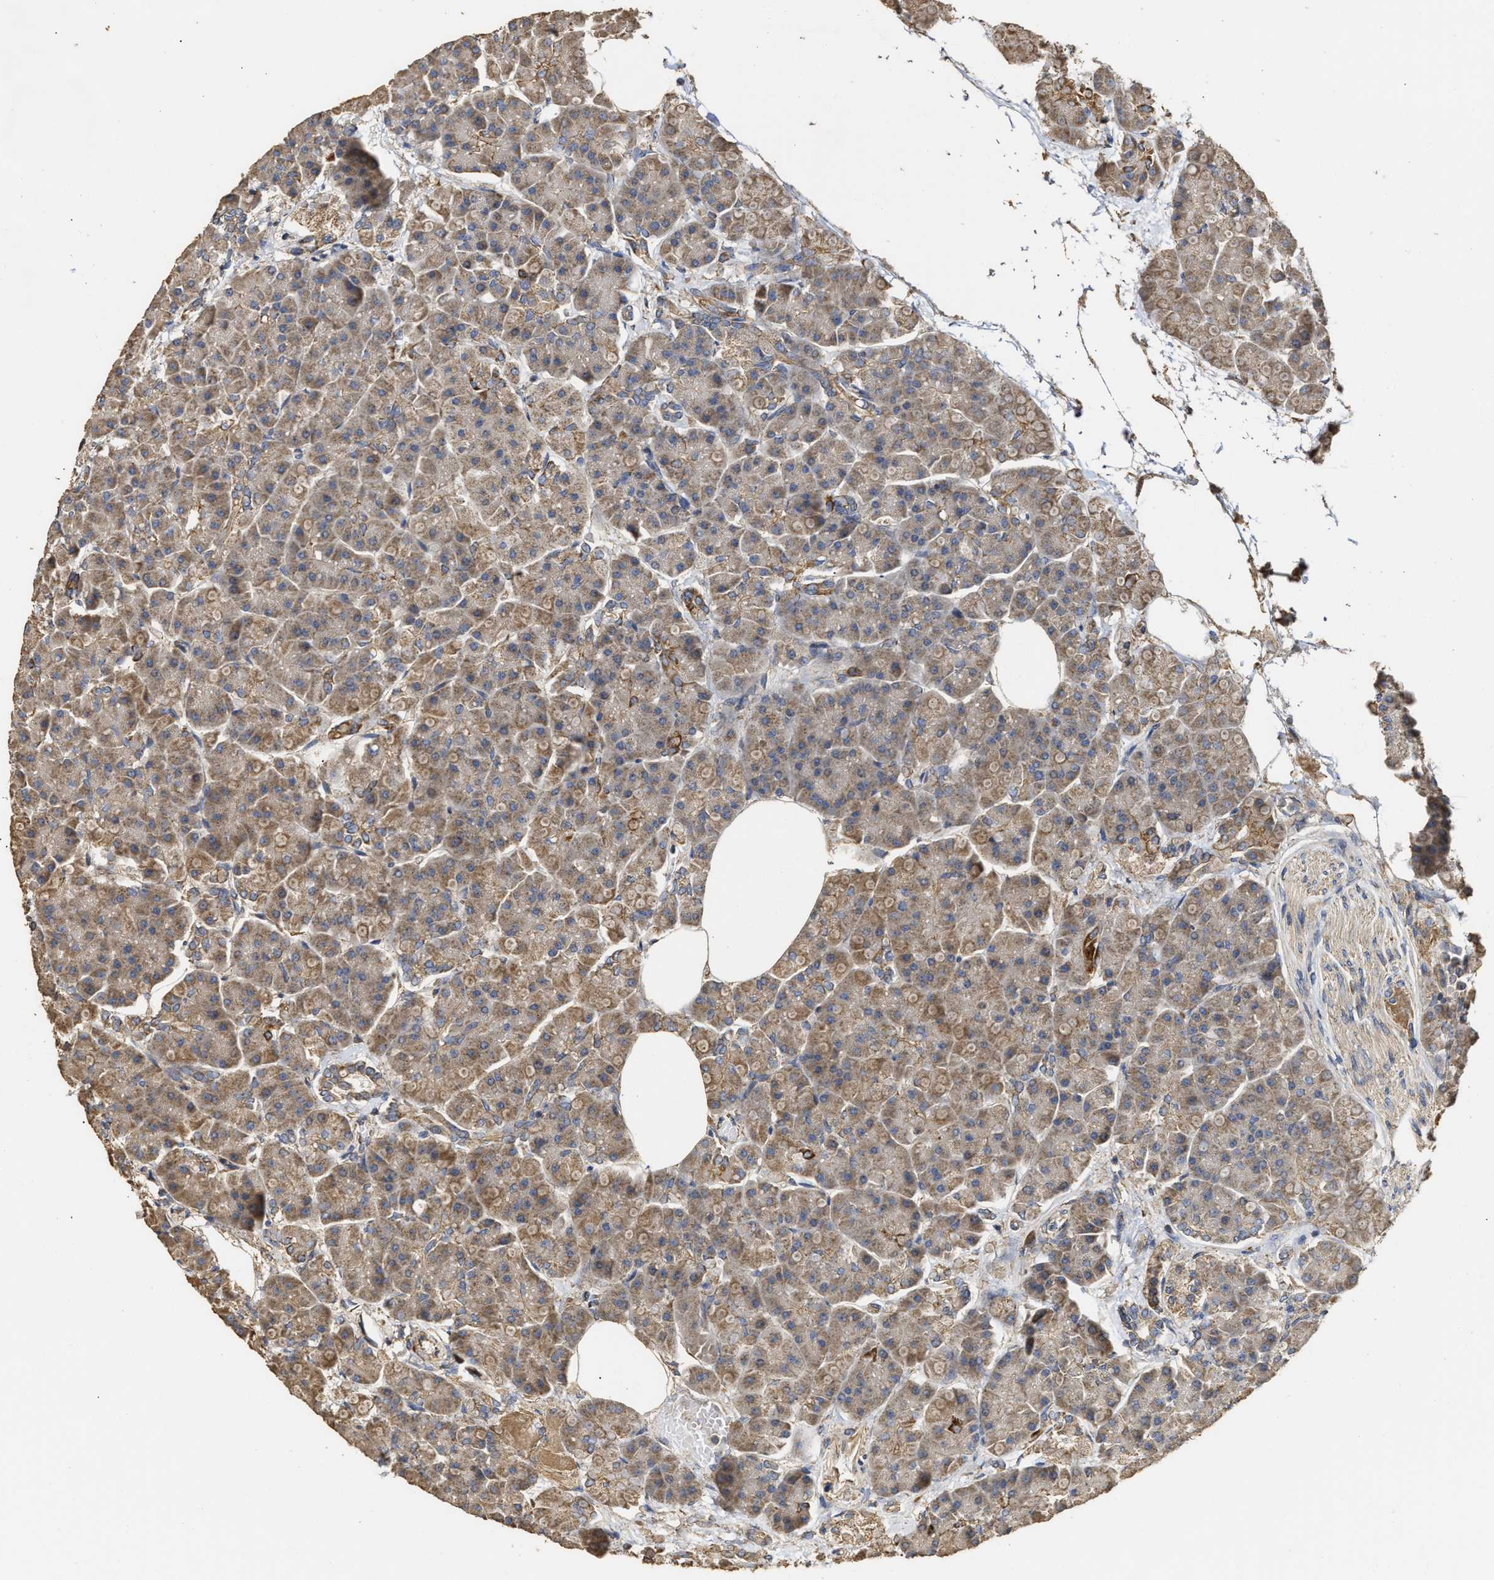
{"staining": {"intensity": "moderate", "quantity": ">75%", "location": "cytoplasmic/membranous"}, "tissue": "pancreas", "cell_type": "Exocrine glandular cells", "image_type": "normal", "snomed": [{"axis": "morphology", "description": "Normal tissue, NOS"}, {"axis": "topography", "description": "Pancreas"}], "caption": "A photomicrograph of pancreas stained for a protein exhibits moderate cytoplasmic/membranous brown staining in exocrine glandular cells.", "gene": "NAV1", "patient": {"sex": "female", "age": 70}}